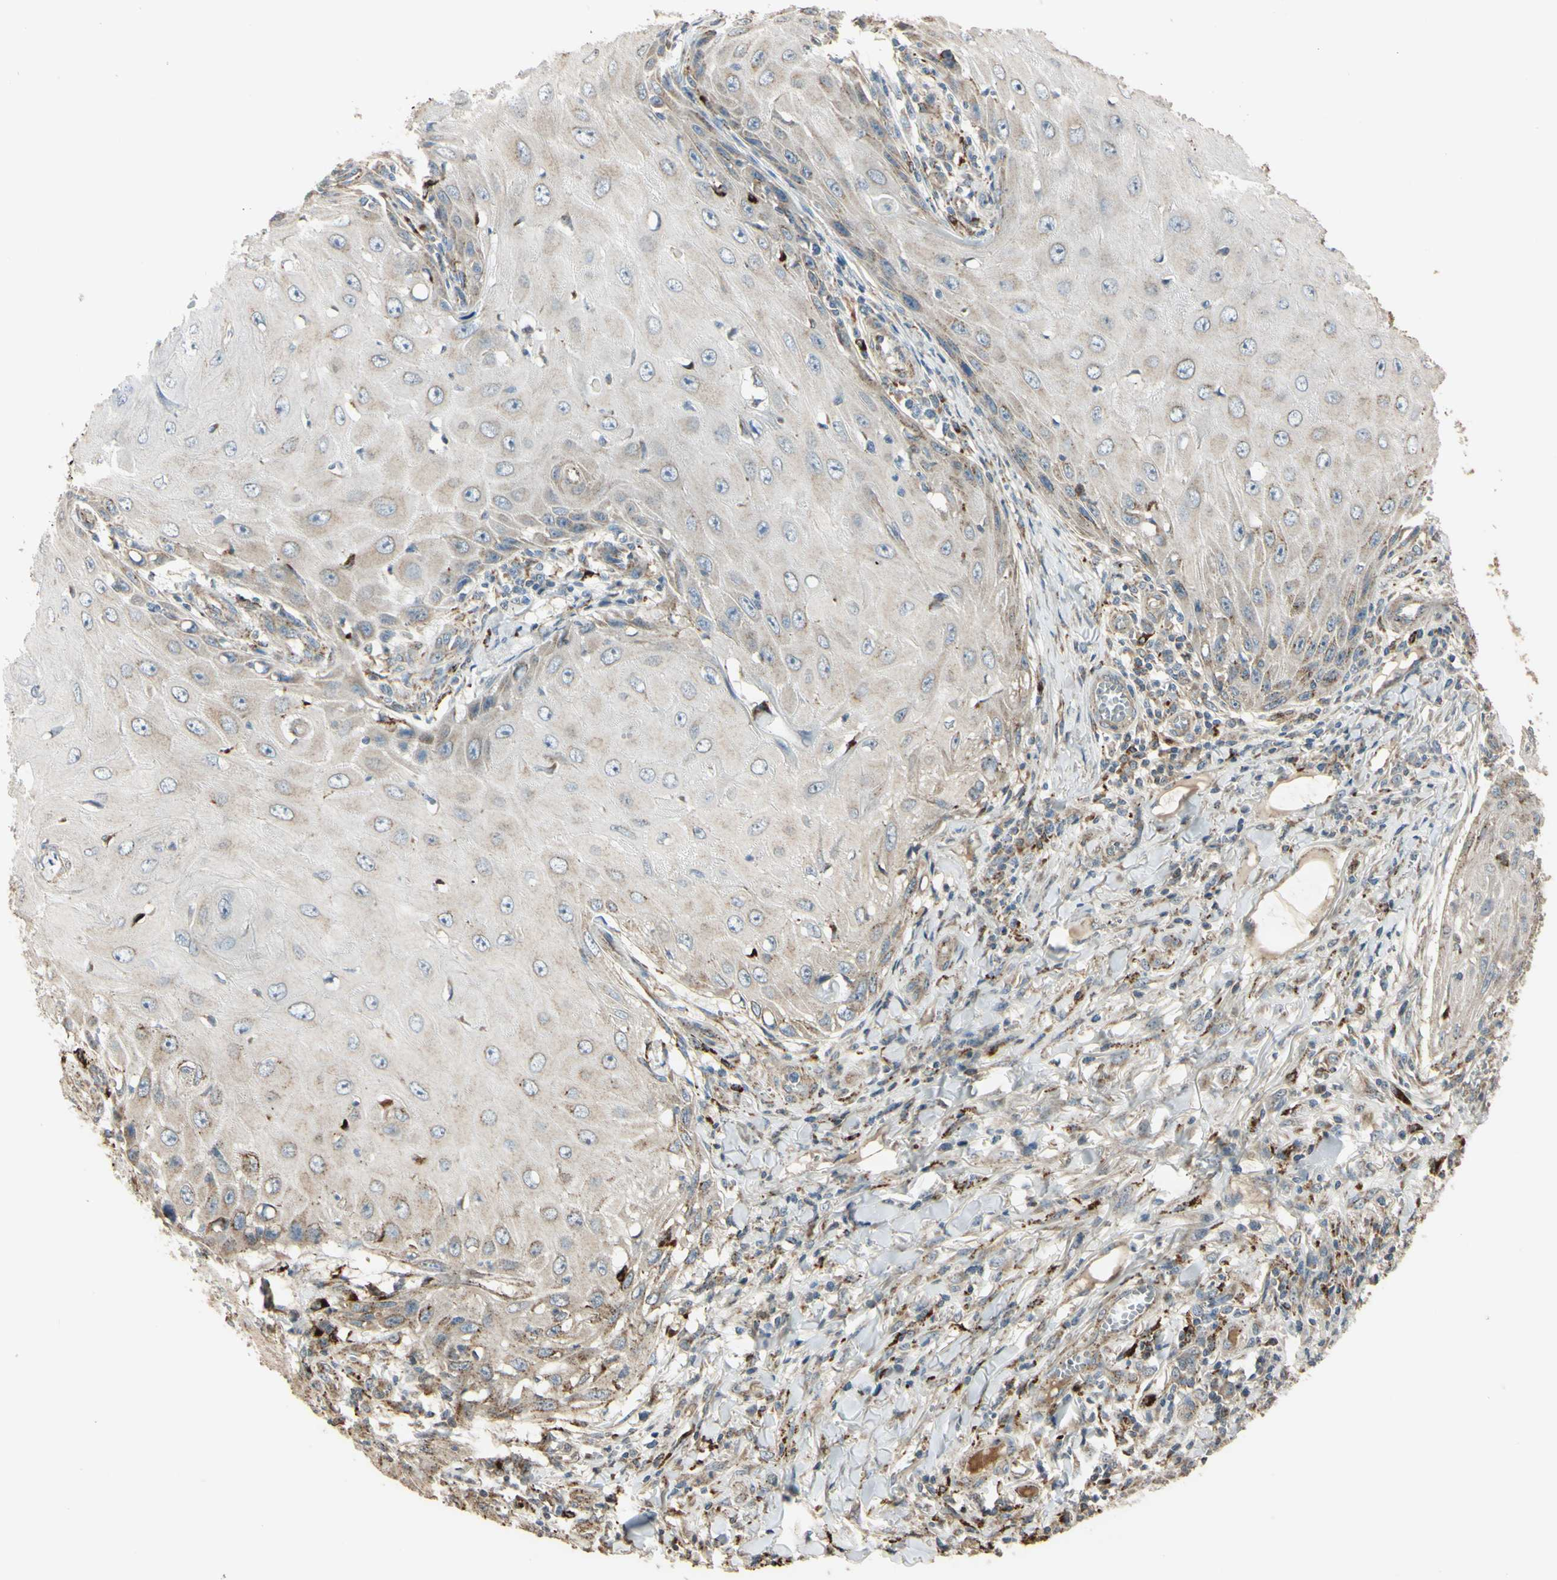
{"staining": {"intensity": "weak", "quantity": ">75%", "location": "cytoplasmic/membranous"}, "tissue": "skin cancer", "cell_type": "Tumor cells", "image_type": "cancer", "snomed": [{"axis": "morphology", "description": "Squamous cell carcinoma, NOS"}, {"axis": "topography", "description": "Skin"}], "caption": "Skin squamous cell carcinoma tissue displays weak cytoplasmic/membranous positivity in approximately >75% of tumor cells, visualized by immunohistochemistry.", "gene": "ANGPTL1", "patient": {"sex": "female", "age": 73}}